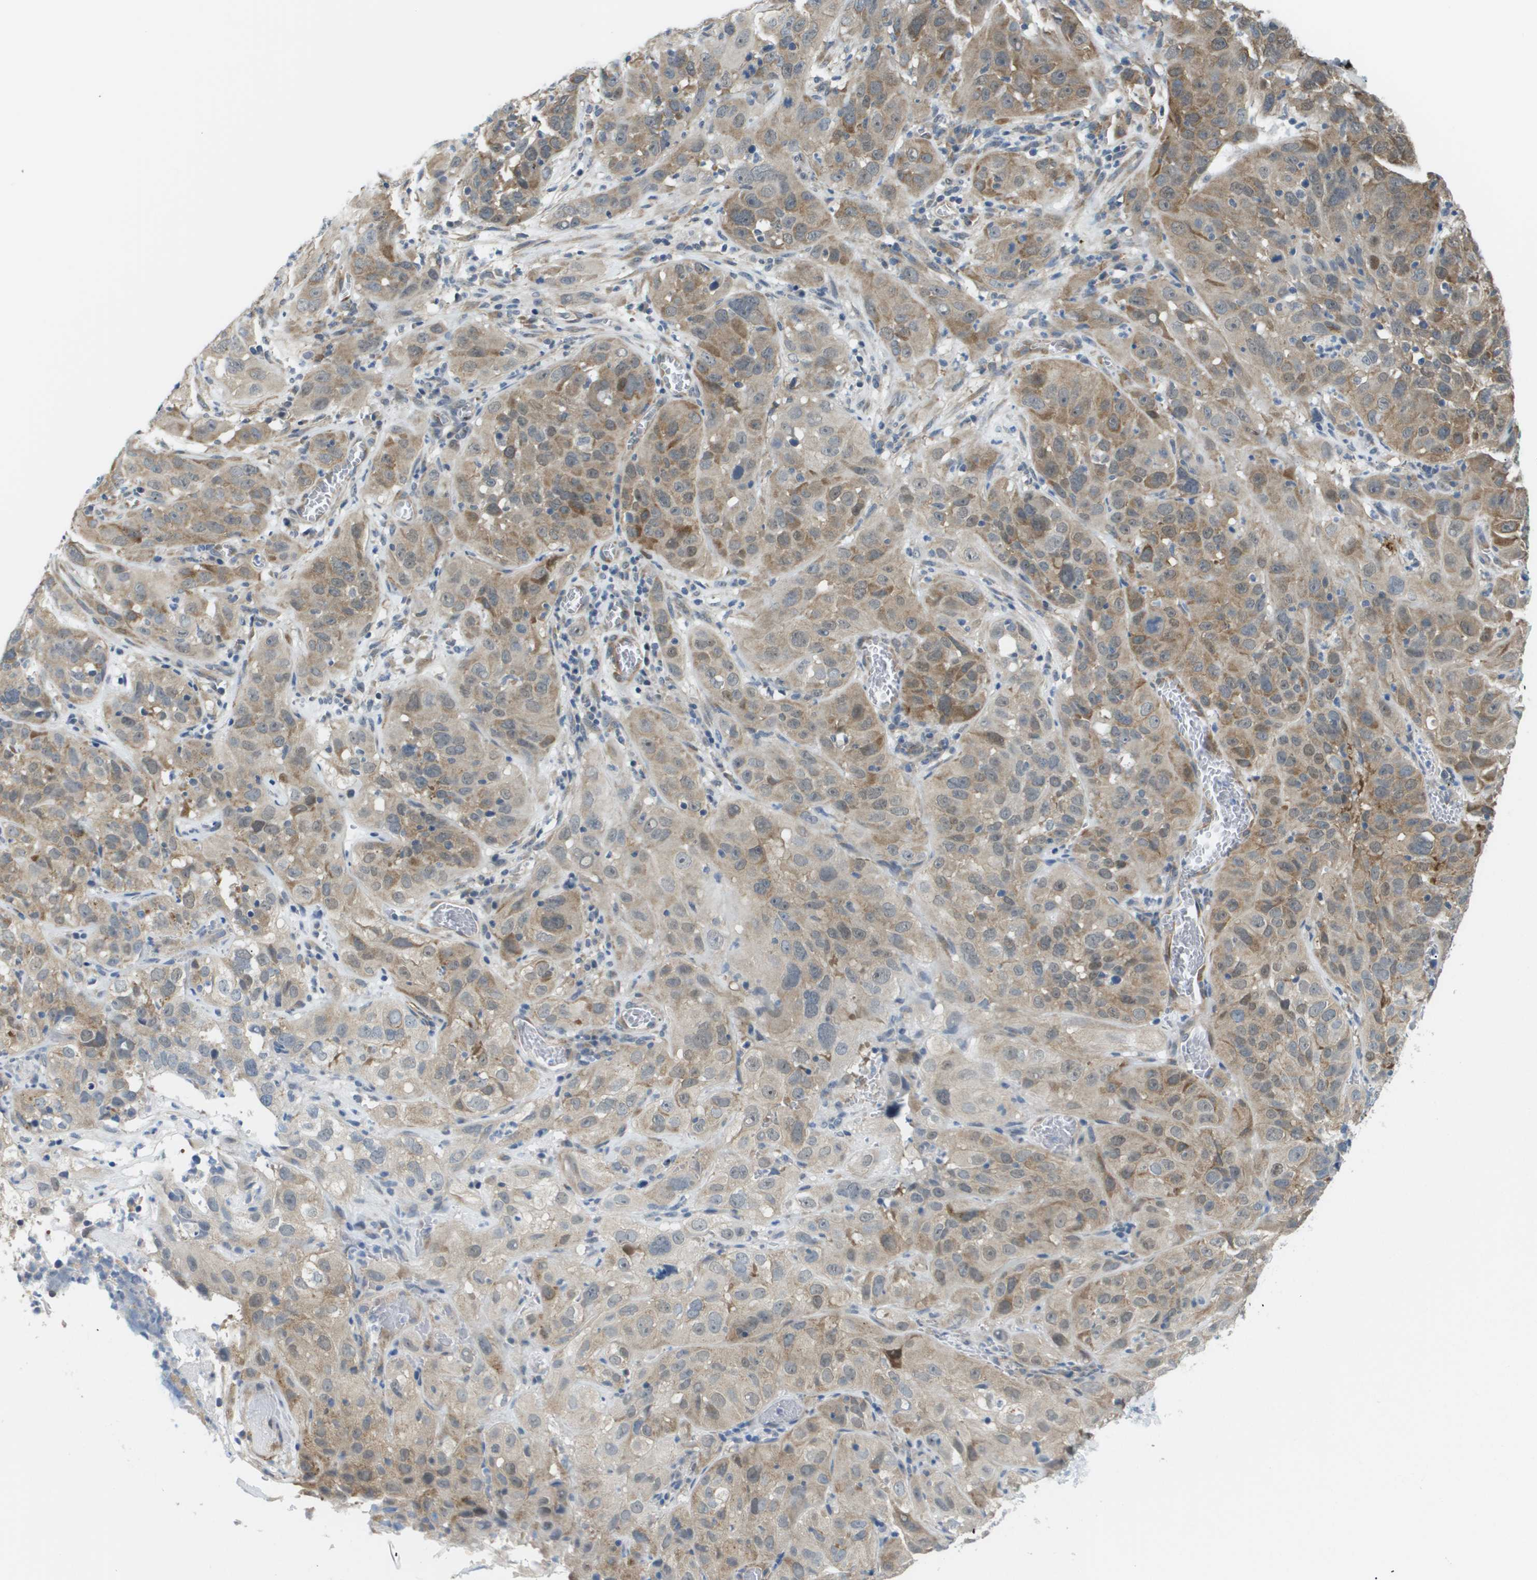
{"staining": {"intensity": "moderate", "quantity": ">75%", "location": "cytoplasmic/membranous"}, "tissue": "cervical cancer", "cell_type": "Tumor cells", "image_type": "cancer", "snomed": [{"axis": "morphology", "description": "Squamous cell carcinoma, NOS"}, {"axis": "topography", "description": "Cervix"}], "caption": "Immunohistochemistry (DAB (3,3'-diaminobenzidine)) staining of human cervical cancer demonstrates moderate cytoplasmic/membranous protein positivity in about >75% of tumor cells.", "gene": "OTUD5", "patient": {"sex": "female", "age": 32}}